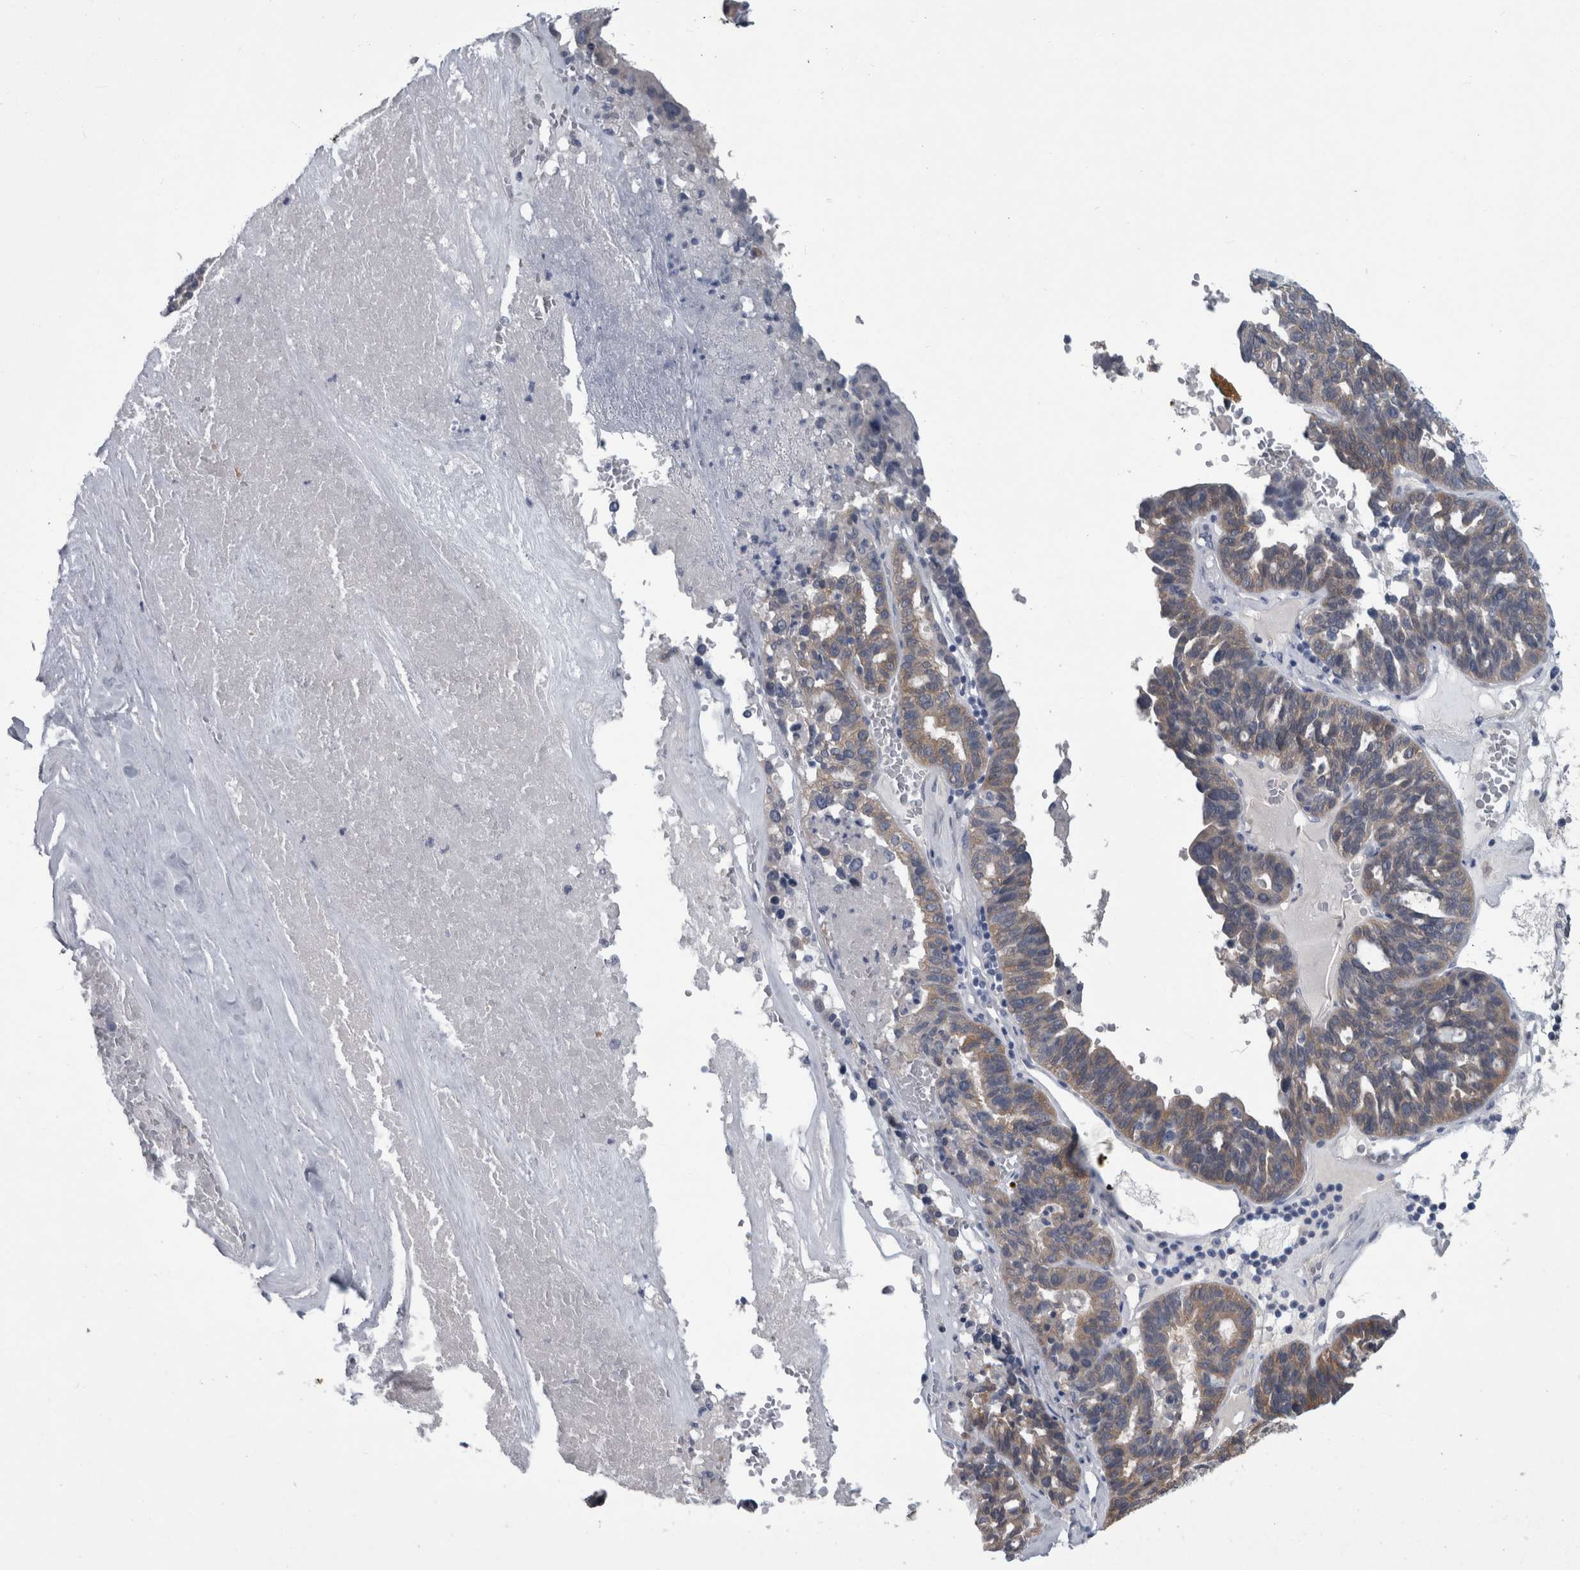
{"staining": {"intensity": "weak", "quantity": ">75%", "location": "cytoplasmic/membranous"}, "tissue": "ovarian cancer", "cell_type": "Tumor cells", "image_type": "cancer", "snomed": [{"axis": "morphology", "description": "Cystadenocarcinoma, serous, NOS"}, {"axis": "topography", "description": "Ovary"}], "caption": "Protein expression analysis of human ovarian cancer (serous cystadenocarcinoma) reveals weak cytoplasmic/membranous expression in about >75% of tumor cells.", "gene": "FAM83H", "patient": {"sex": "female", "age": 59}}